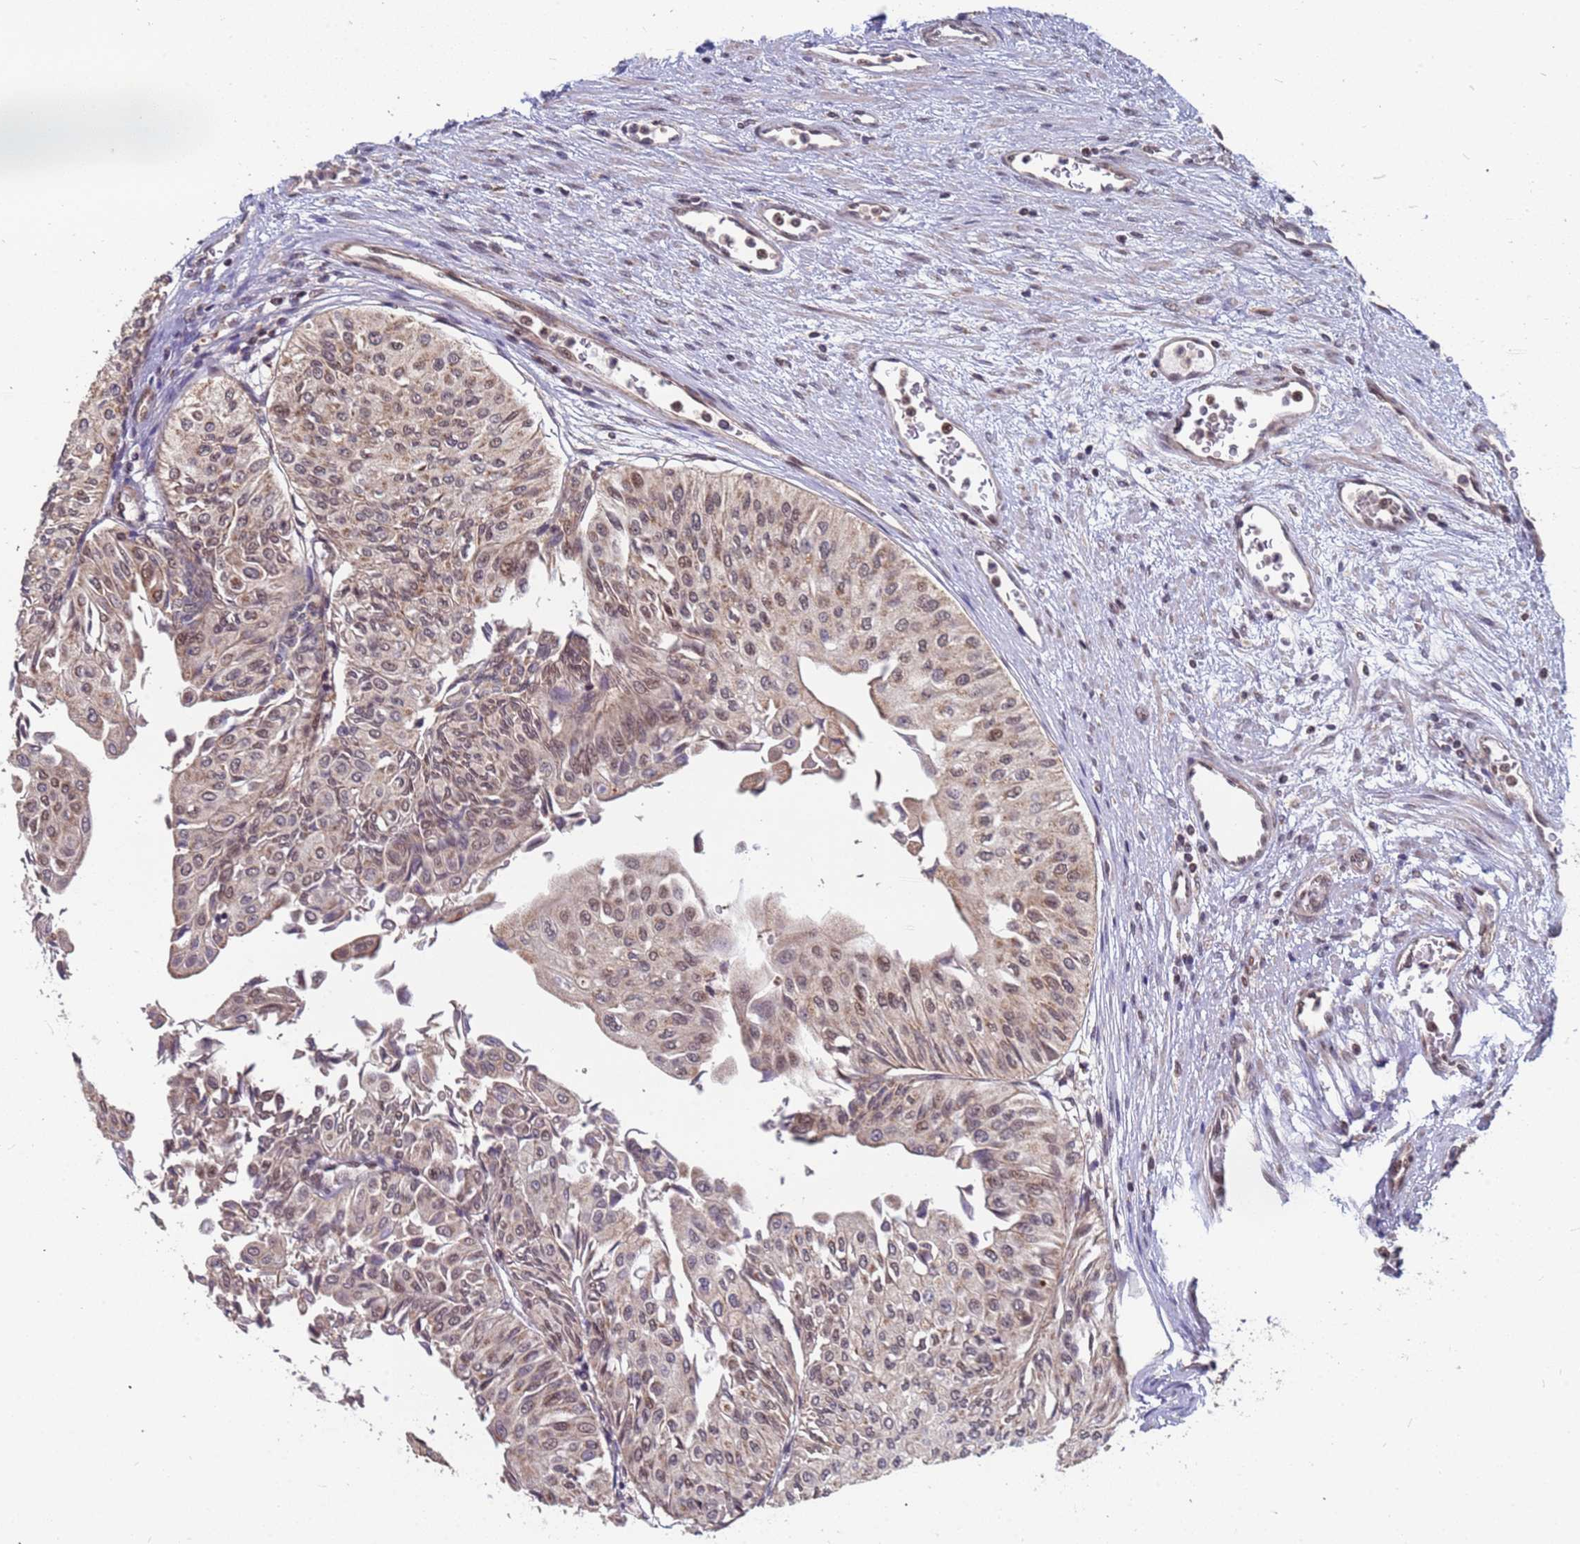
{"staining": {"intensity": "weak", "quantity": "25%-75%", "location": "cytoplasmic/membranous,nuclear"}, "tissue": "urothelial cancer", "cell_type": "Tumor cells", "image_type": "cancer", "snomed": [{"axis": "morphology", "description": "Urothelial carcinoma, Low grade"}, {"axis": "topography", "description": "Urinary bladder"}], "caption": "Immunohistochemical staining of urothelial cancer shows low levels of weak cytoplasmic/membranous and nuclear protein staining in about 25%-75% of tumor cells. (DAB (3,3'-diaminobenzidine) = brown stain, brightfield microscopy at high magnification).", "gene": "DENND2B", "patient": {"sex": "male", "age": 67}}